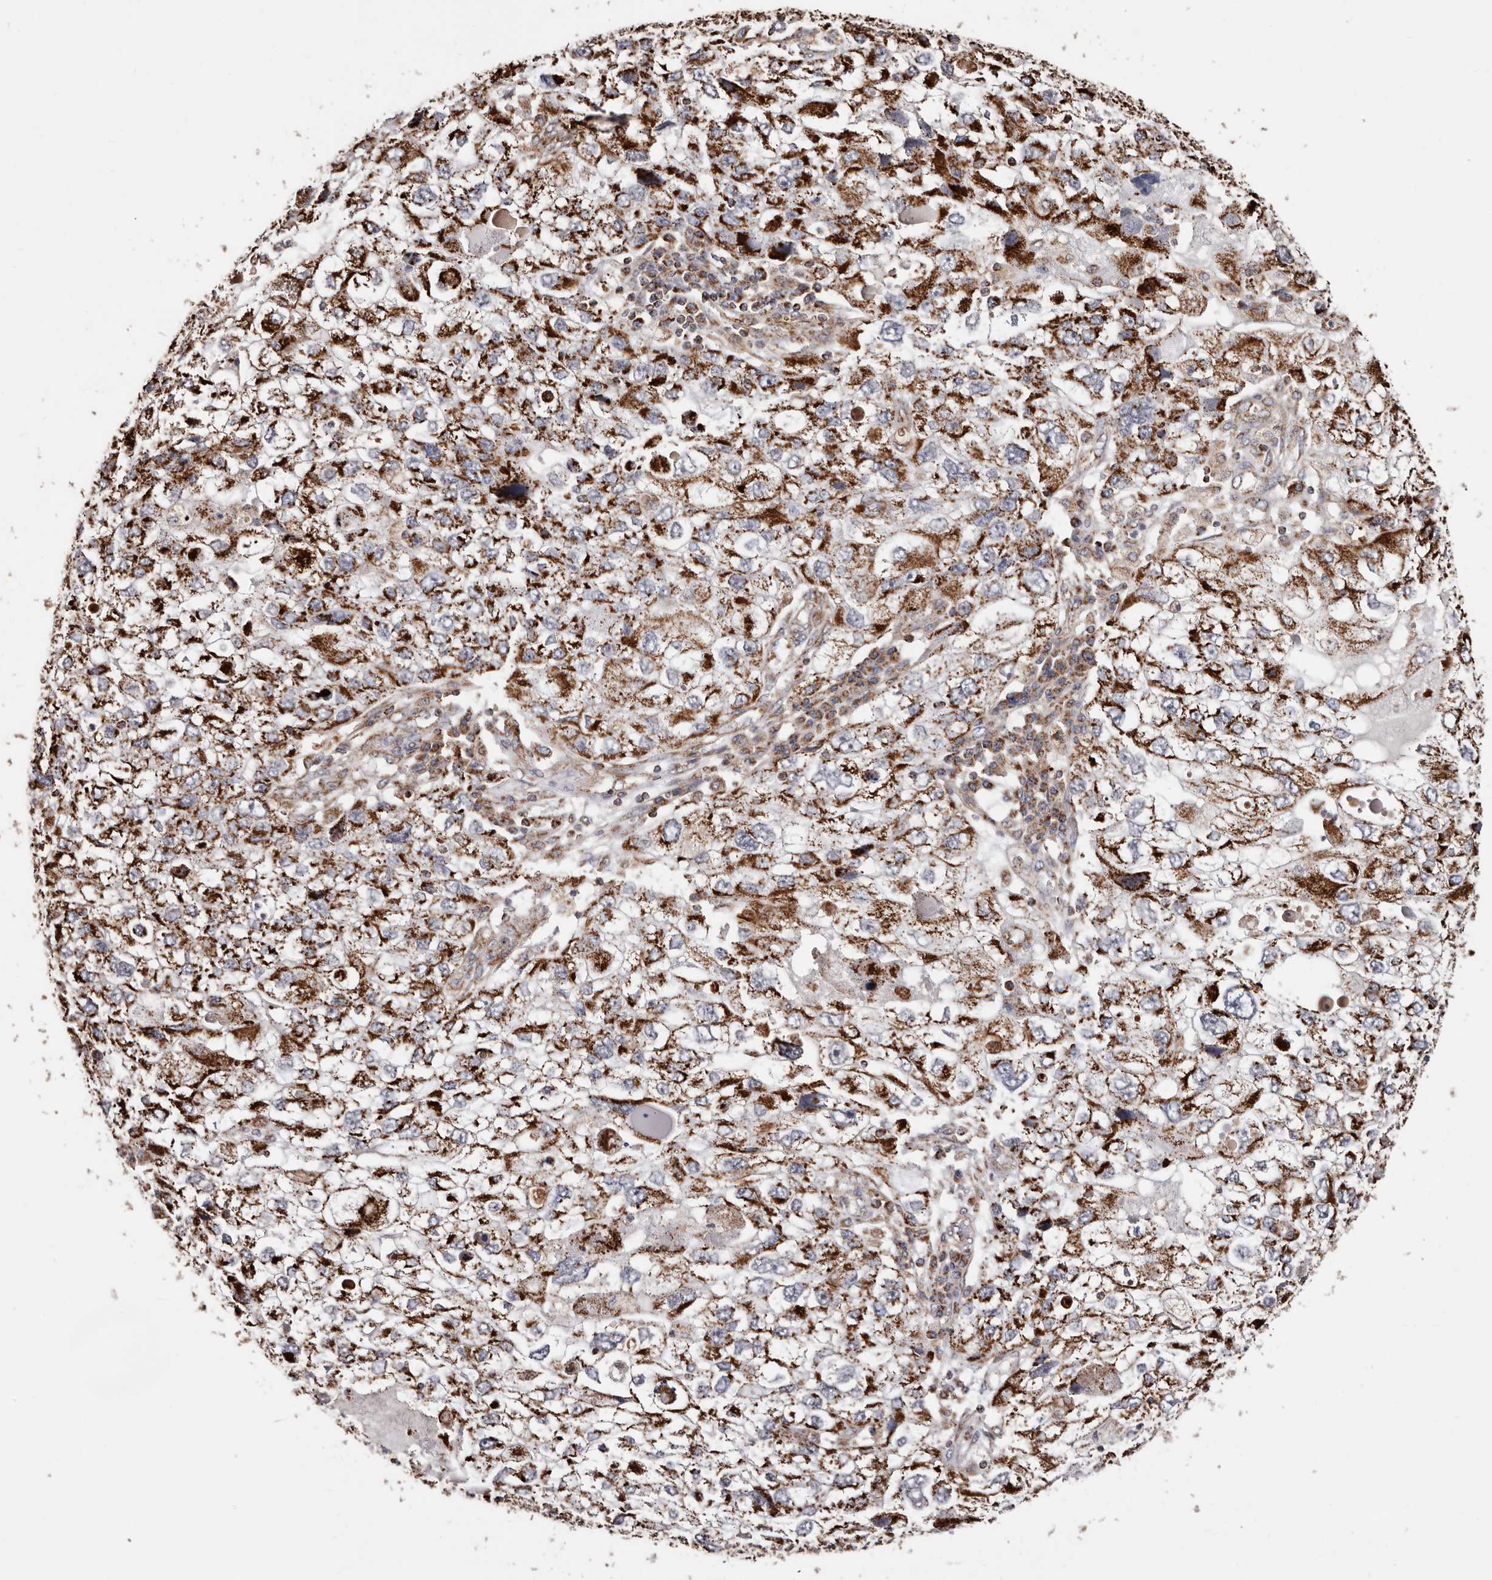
{"staining": {"intensity": "strong", "quantity": "25%-75%", "location": "cytoplasmic/membranous"}, "tissue": "endometrial cancer", "cell_type": "Tumor cells", "image_type": "cancer", "snomed": [{"axis": "morphology", "description": "Adenocarcinoma, NOS"}, {"axis": "topography", "description": "Endometrium"}], "caption": "Immunohistochemistry (IHC) (DAB) staining of human adenocarcinoma (endometrial) demonstrates strong cytoplasmic/membranous protein positivity in approximately 25%-75% of tumor cells.", "gene": "PRKACB", "patient": {"sex": "female", "age": 49}}